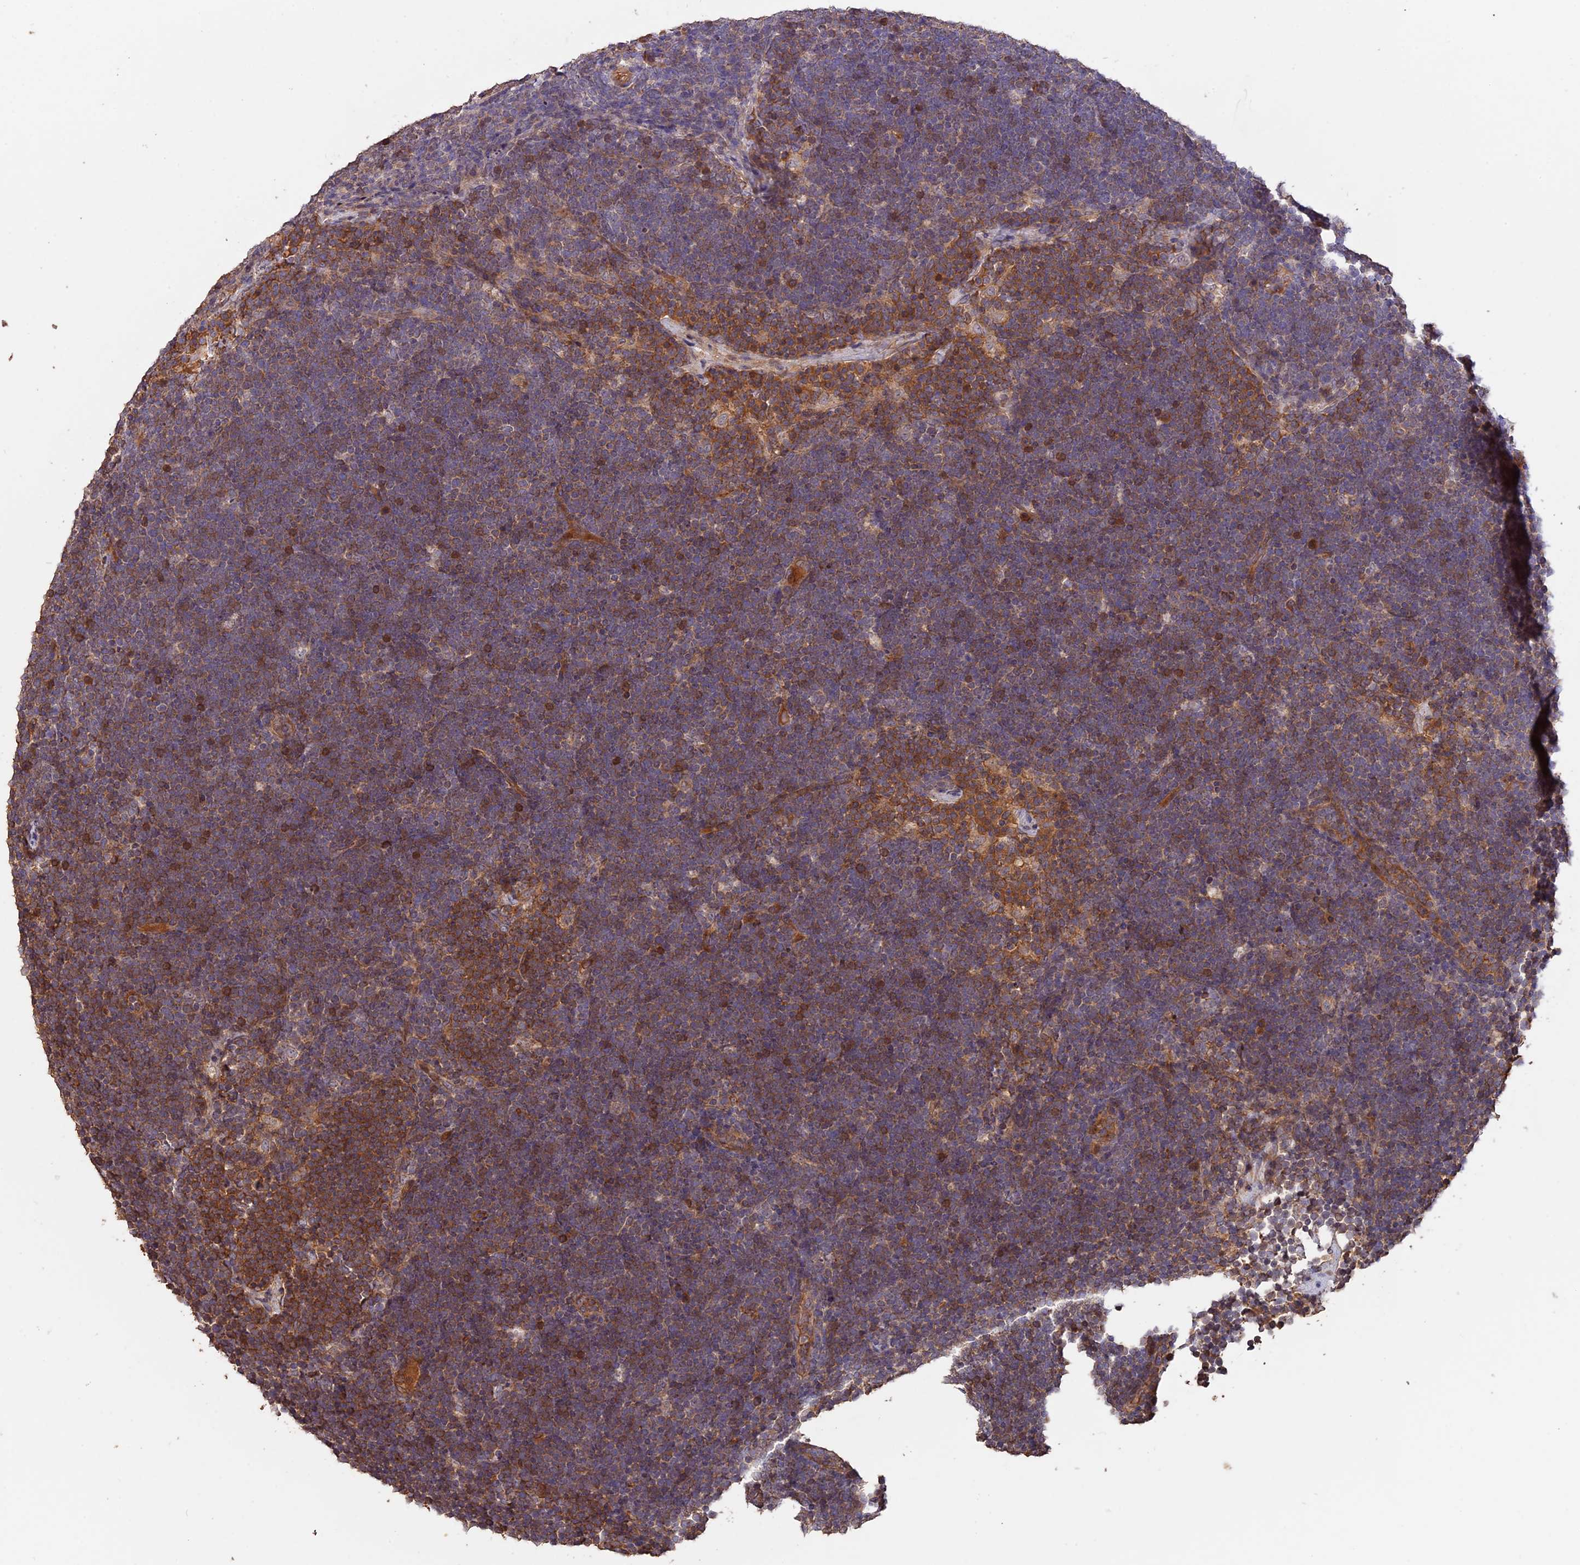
{"staining": {"intensity": "weak", "quantity": "25%-75%", "location": "cytoplasmic/membranous"}, "tissue": "lymphoma", "cell_type": "Tumor cells", "image_type": "cancer", "snomed": [{"axis": "morphology", "description": "Malignant lymphoma, non-Hodgkin's type, High grade"}, {"axis": "topography", "description": "Lymph node"}], "caption": "Tumor cells display low levels of weak cytoplasmic/membranous positivity in approximately 25%-75% of cells in human high-grade malignant lymphoma, non-Hodgkin's type. The protein of interest is stained brown, and the nuclei are stained in blue (DAB IHC with brightfield microscopy, high magnification).", "gene": "RASAL1", "patient": {"sex": "male", "age": 13}}